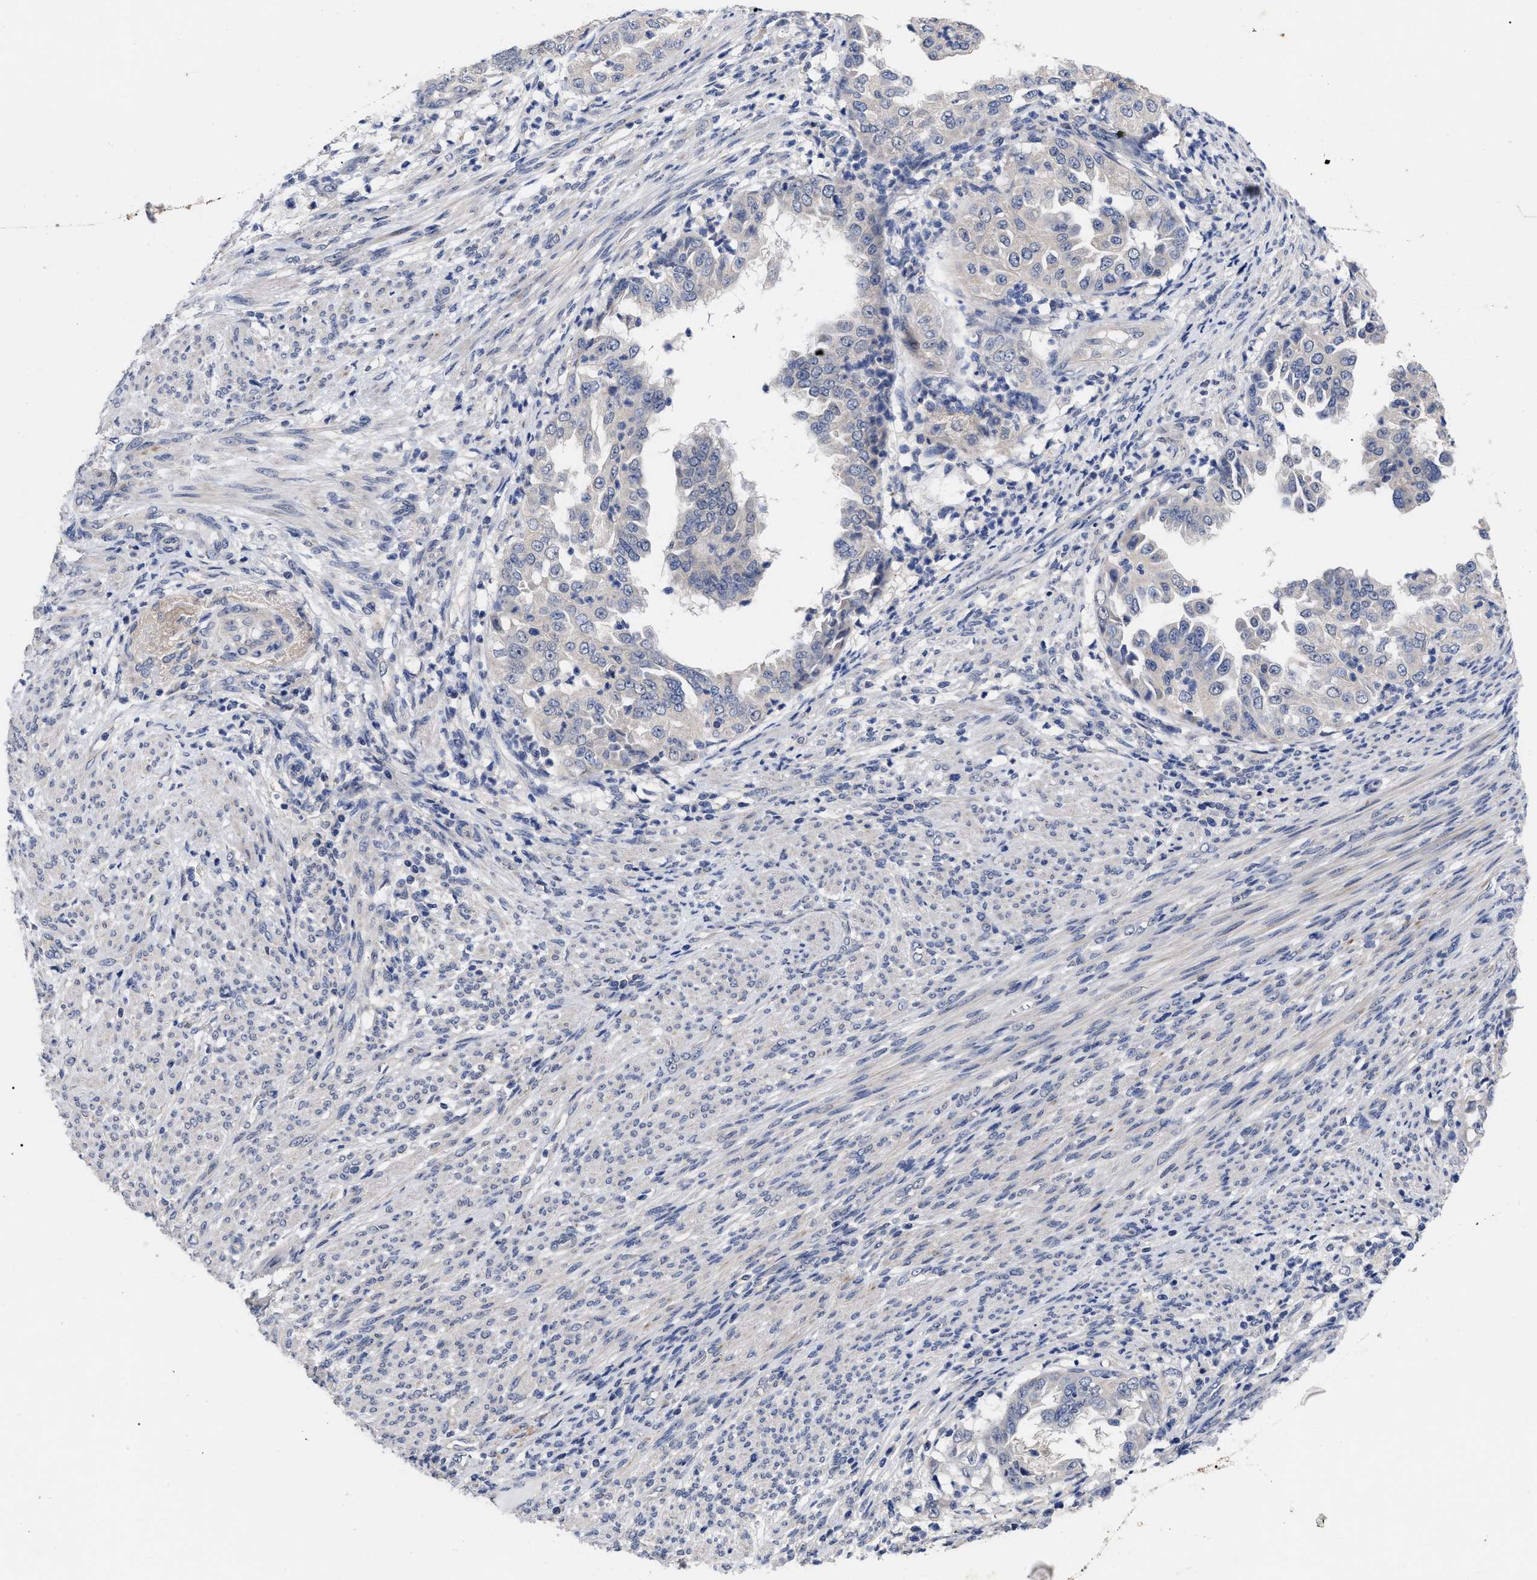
{"staining": {"intensity": "negative", "quantity": "none", "location": "none"}, "tissue": "endometrial cancer", "cell_type": "Tumor cells", "image_type": "cancer", "snomed": [{"axis": "morphology", "description": "Adenocarcinoma, NOS"}, {"axis": "topography", "description": "Endometrium"}], "caption": "Tumor cells are negative for protein expression in human endometrial cancer (adenocarcinoma).", "gene": "CCN5", "patient": {"sex": "female", "age": 85}}